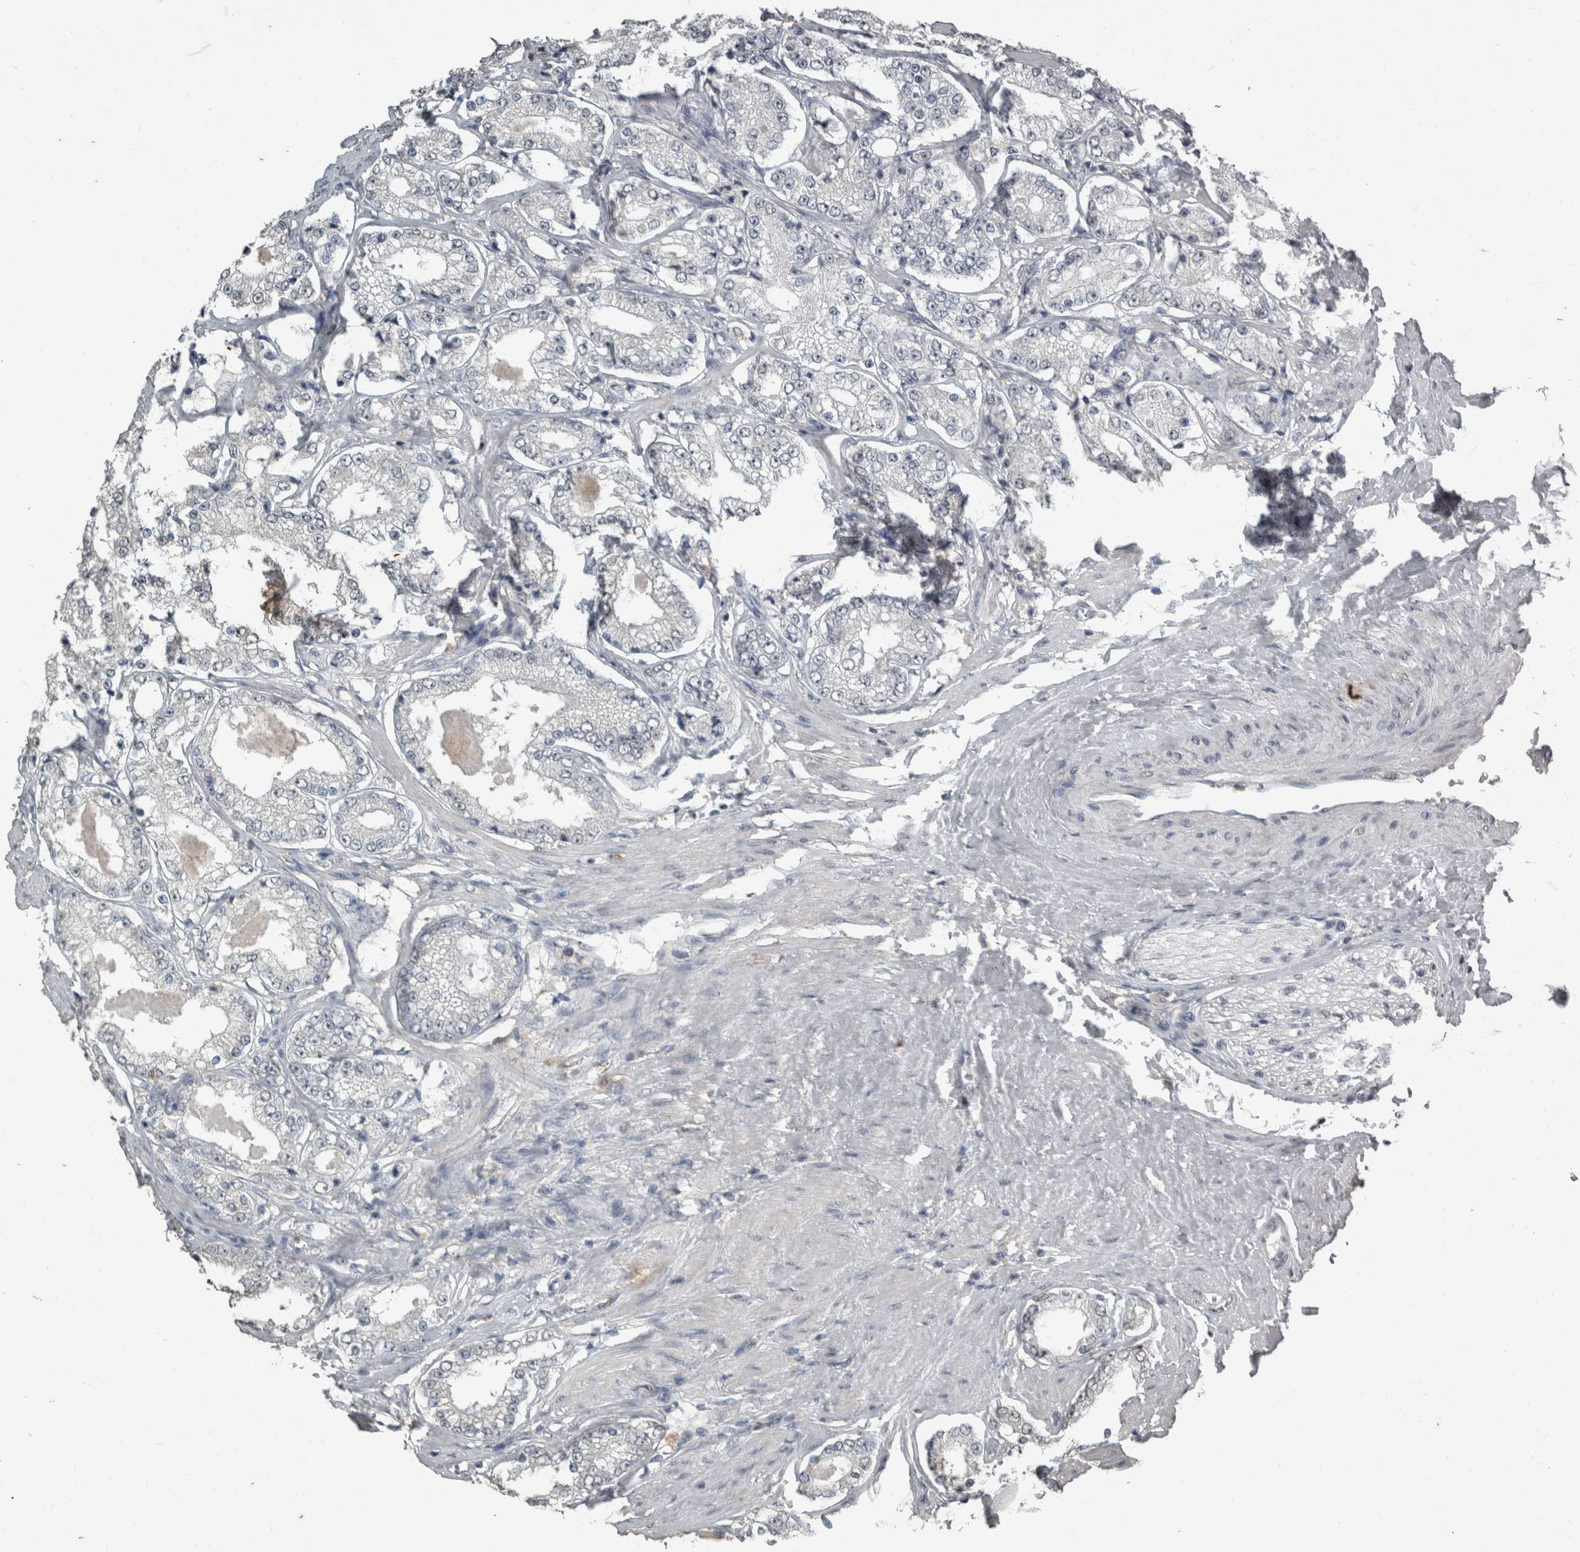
{"staining": {"intensity": "negative", "quantity": "none", "location": "none"}, "tissue": "prostate cancer", "cell_type": "Tumor cells", "image_type": "cancer", "snomed": [{"axis": "morphology", "description": "Adenocarcinoma, Low grade"}, {"axis": "topography", "description": "Prostate"}], "caption": "This is a photomicrograph of IHC staining of prostate low-grade adenocarcinoma, which shows no positivity in tumor cells. (Stains: DAB (3,3'-diaminobenzidine) IHC with hematoxylin counter stain, Microscopy: brightfield microscopy at high magnification).", "gene": "PIK3AP1", "patient": {"sex": "male", "age": 63}}